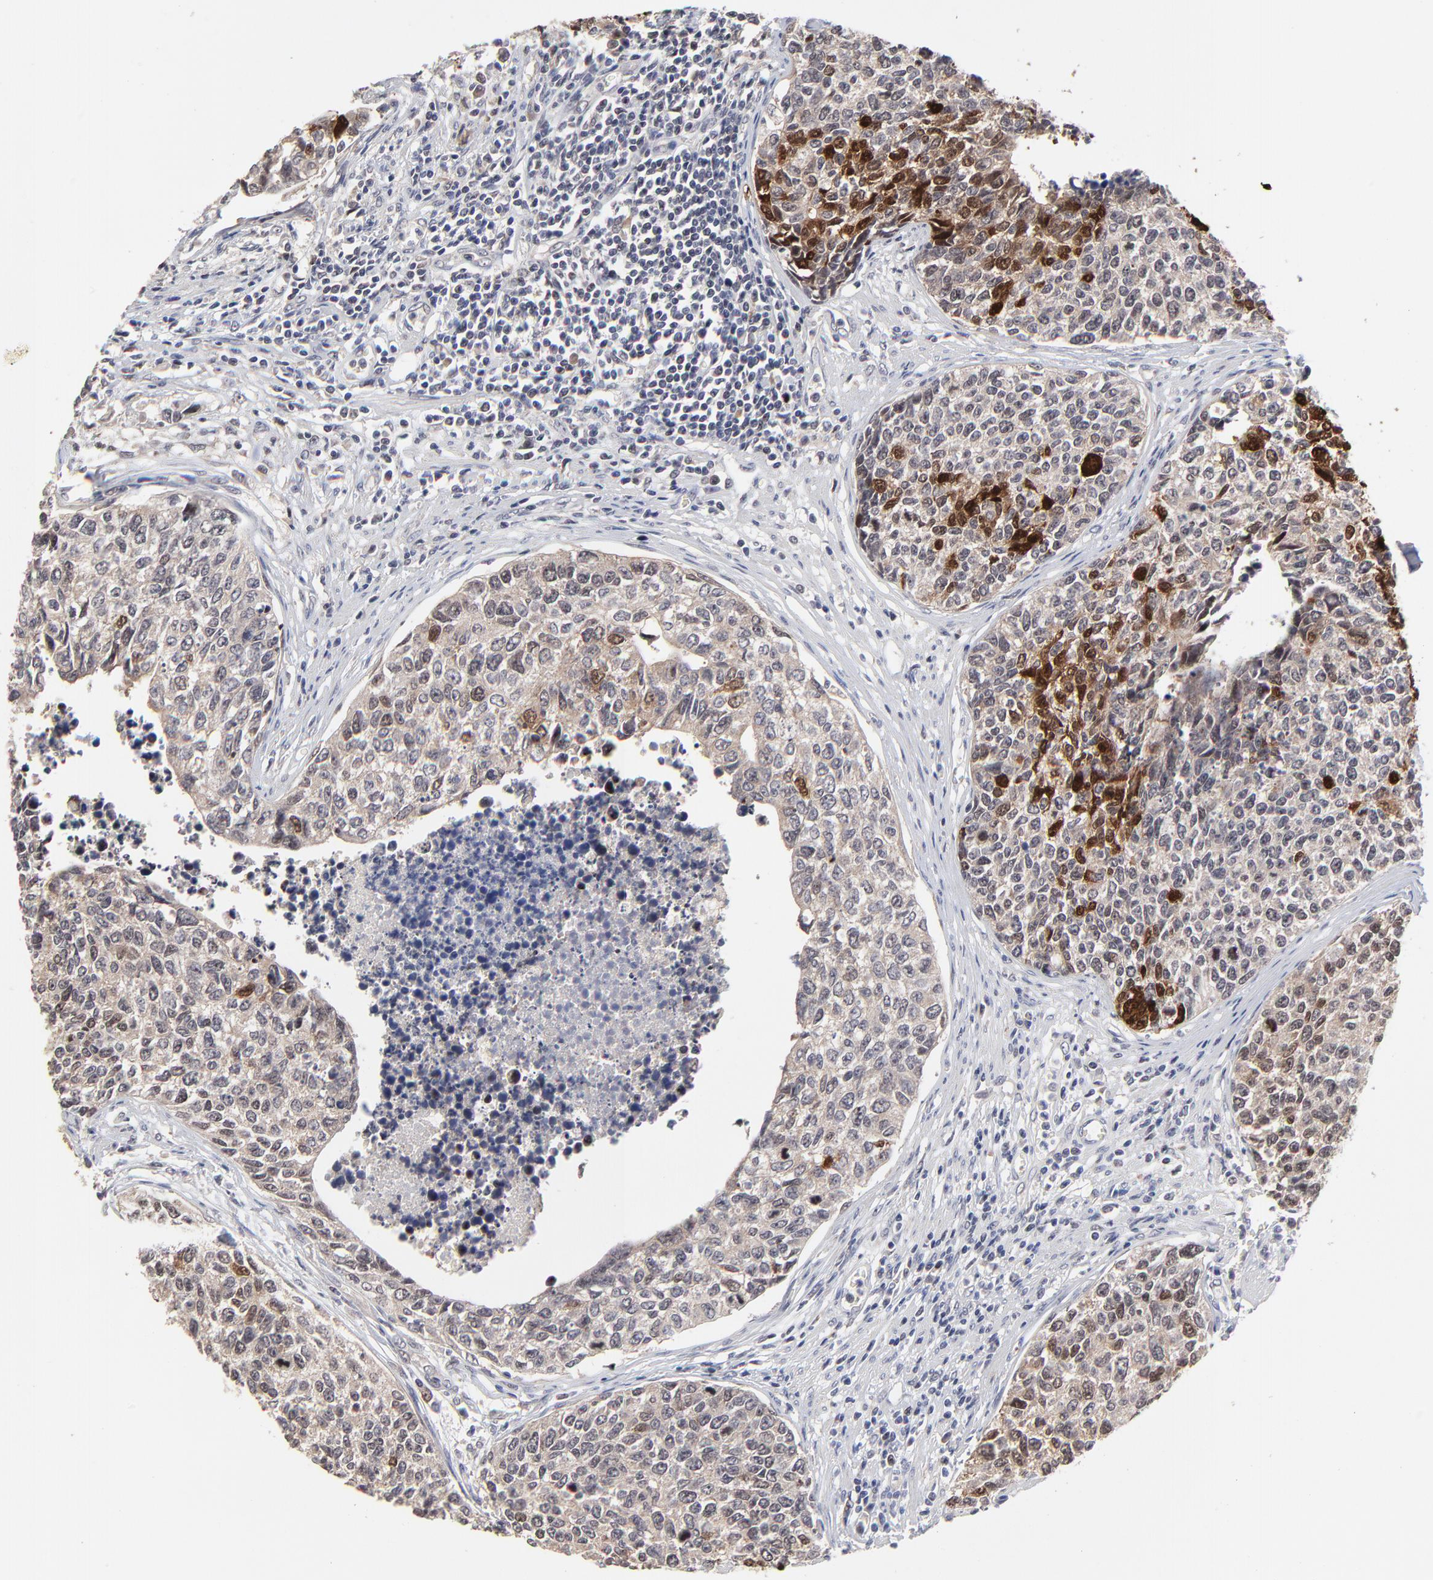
{"staining": {"intensity": "weak", "quantity": ">75%", "location": "cytoplasmic/membranous,nuclear"}, "tissue": "urothelial cancer", "cell_type": "Tumor cells", "image_type": "cancer", "snomed": [{"axis": "morphology", "description": "Urothelial carcinoma, High grade"}, {"axis": "topography", "description": "Urinary bladder"}], "caption": "A brown stain highlights weak cytoplasmic/membranous and nuclear staining of a protein in urothelial cancer tumor cells. Nuclei are stained in blue.", "gene": "FRMD8", "patient": {"sex": "male", "age": 81}}